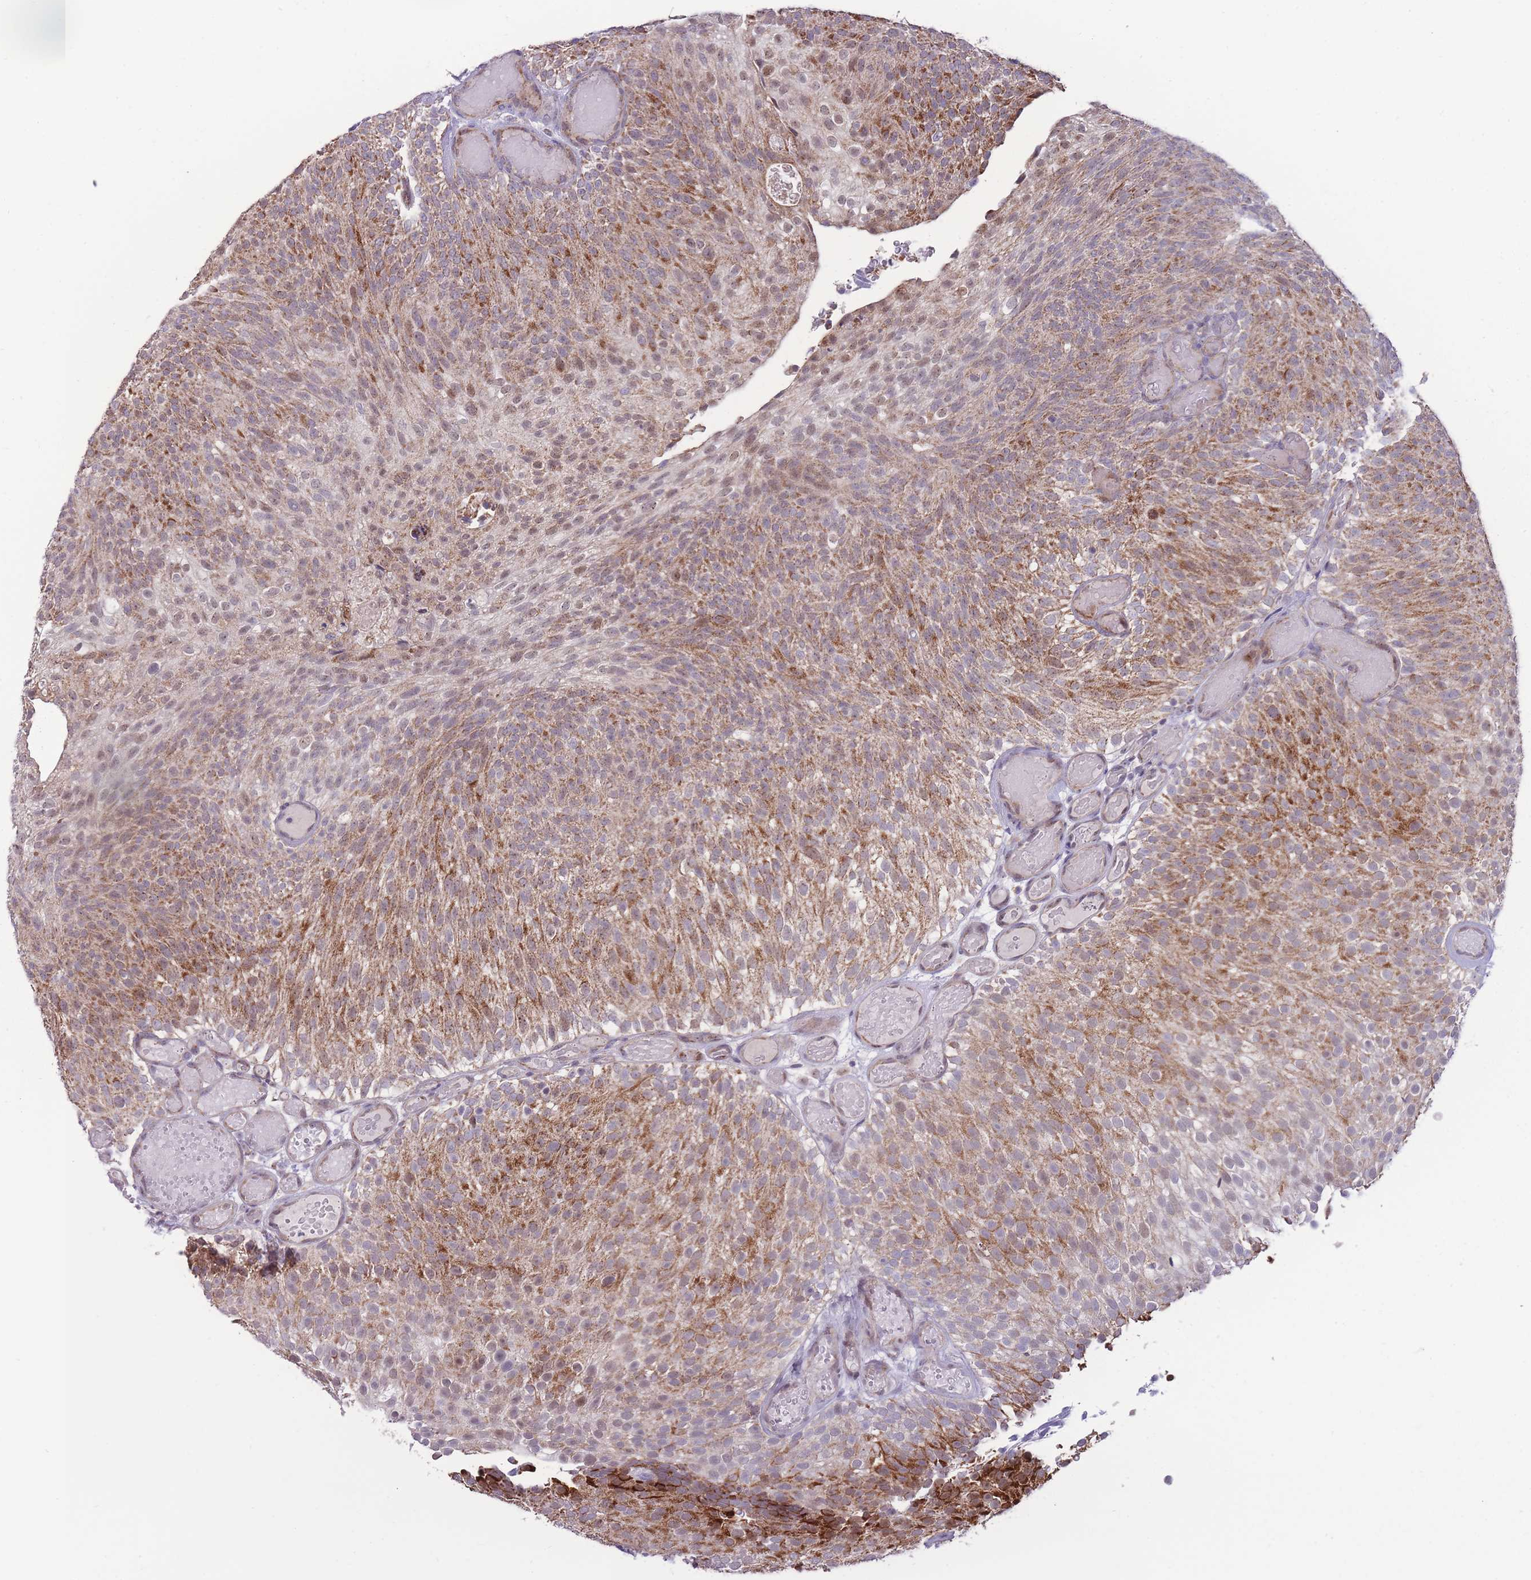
{"staining": {"intensity": "moderate", "quantity": ">75%", "location": "cytoplasmic/membranous,nuclear"}, "tissue": "urothelial cancer", "cell_type": "Tumor cells", "image_type": "cancer", "snomed": [{"axis": "morphology", "description": "Urothelial carcinoma, Low grade"}, {"axis": "topography", "description": "Urinary bladder"}], "caption": "Immunohistochemical staining of urothelial cancer reveals moderate cytoplasmic/membranous and nuclear protein staining in approximately >75% of tumor cells.", "gene": "MCIDAS", "patient": {"sex": "male", "age": 78}}